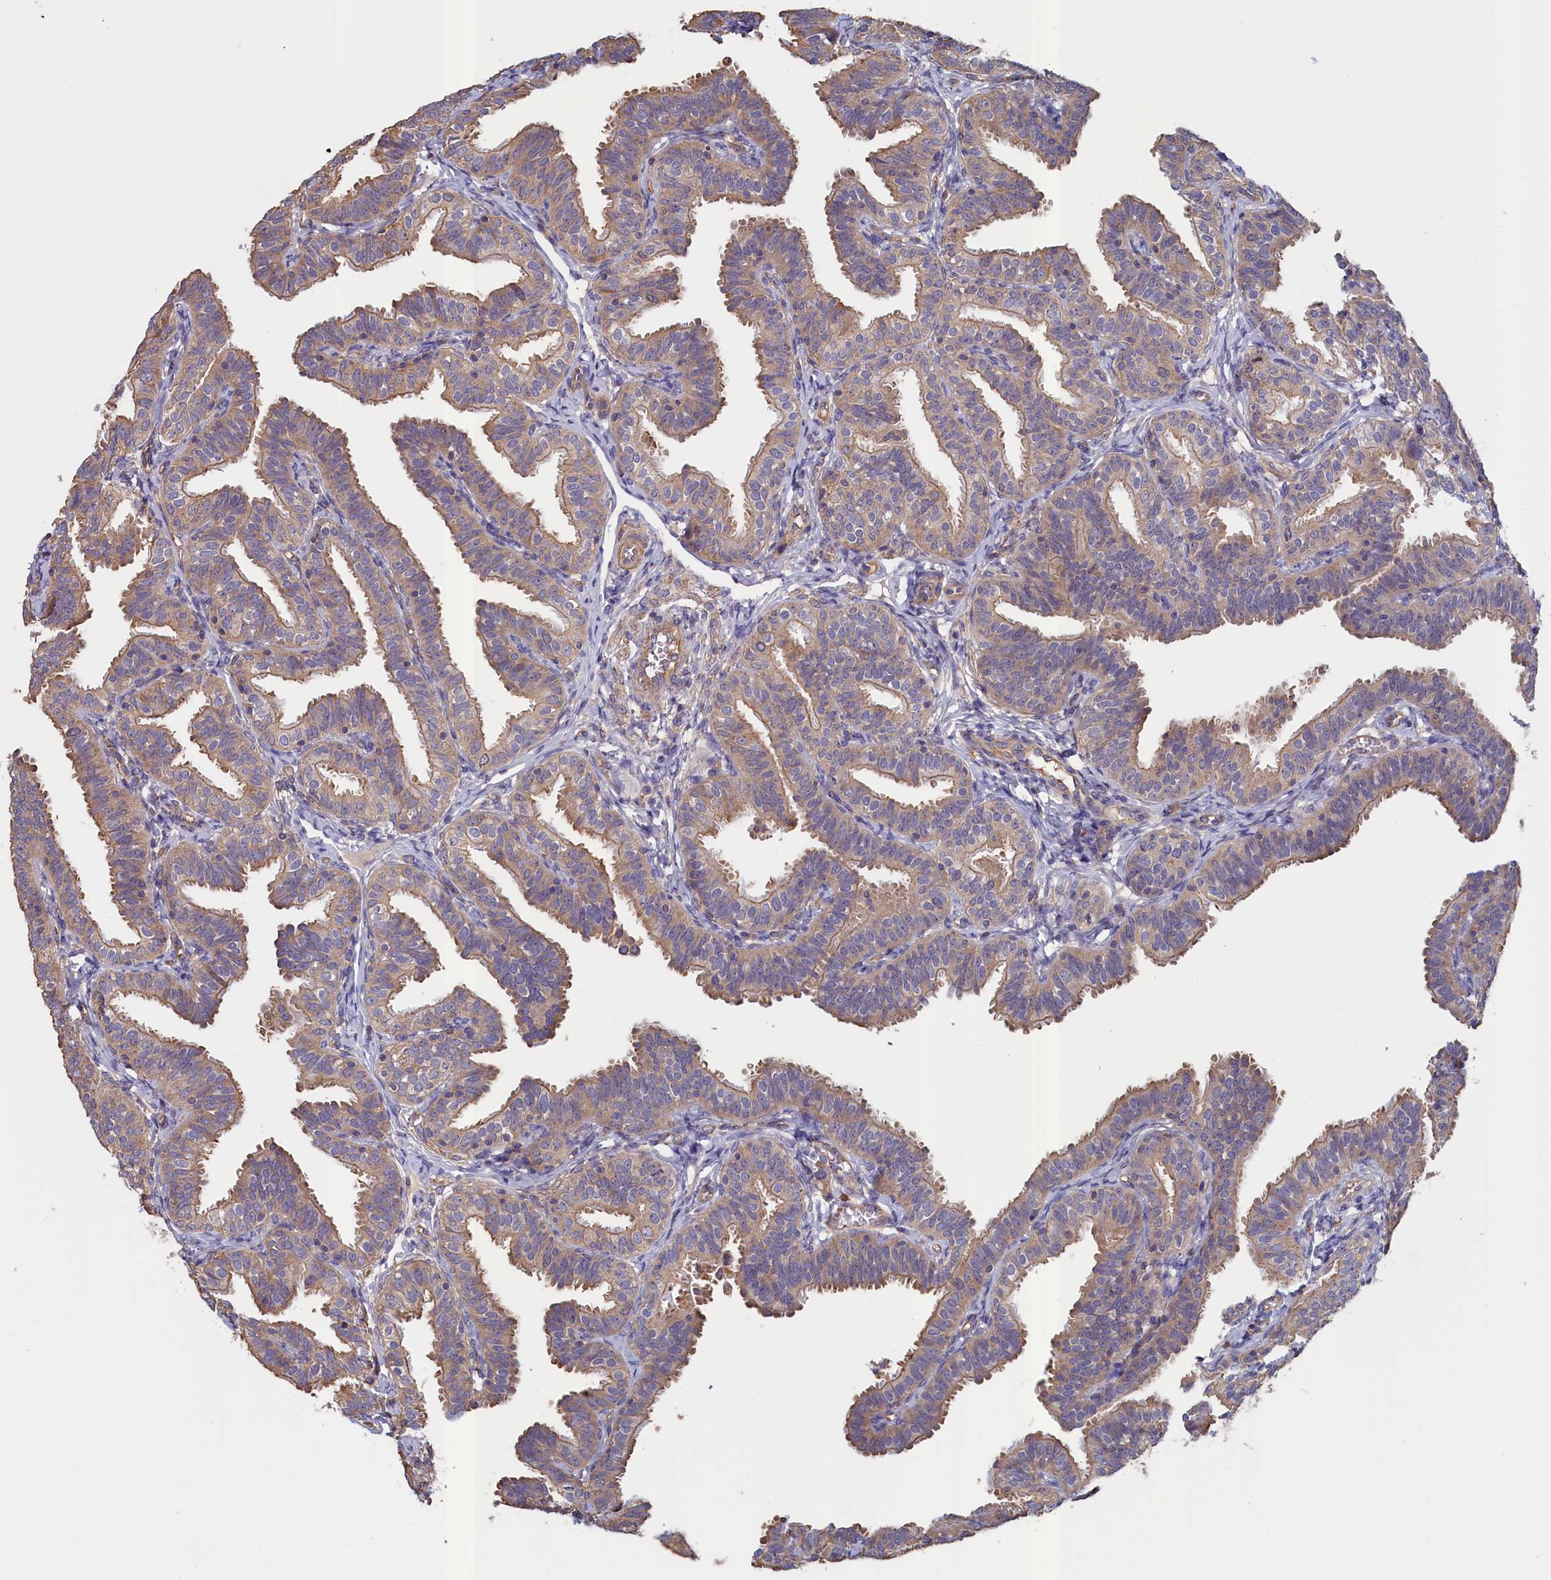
{"staining": {"intensity": "moderate", "quantity": "25%-75%", "location": "cytoplasmic/membranous"}, "tissue": "fallopian tube", "cell_type": "Glandular cells", "image_type": "normal", "snomed": [{"axis": "morphology", "description": "Normal tissue, NOS"}, {"axis": "topography", "description": "Fallopian tube"}], "caption": "This is a histology image of immunohistochemistry staining of normal fallopian tube, which shows moderate expression in the cytoplasmic/membranous of glandular cells.", "gene": "ANKRD2", "patient": {"sex": "female", "age": 35}}